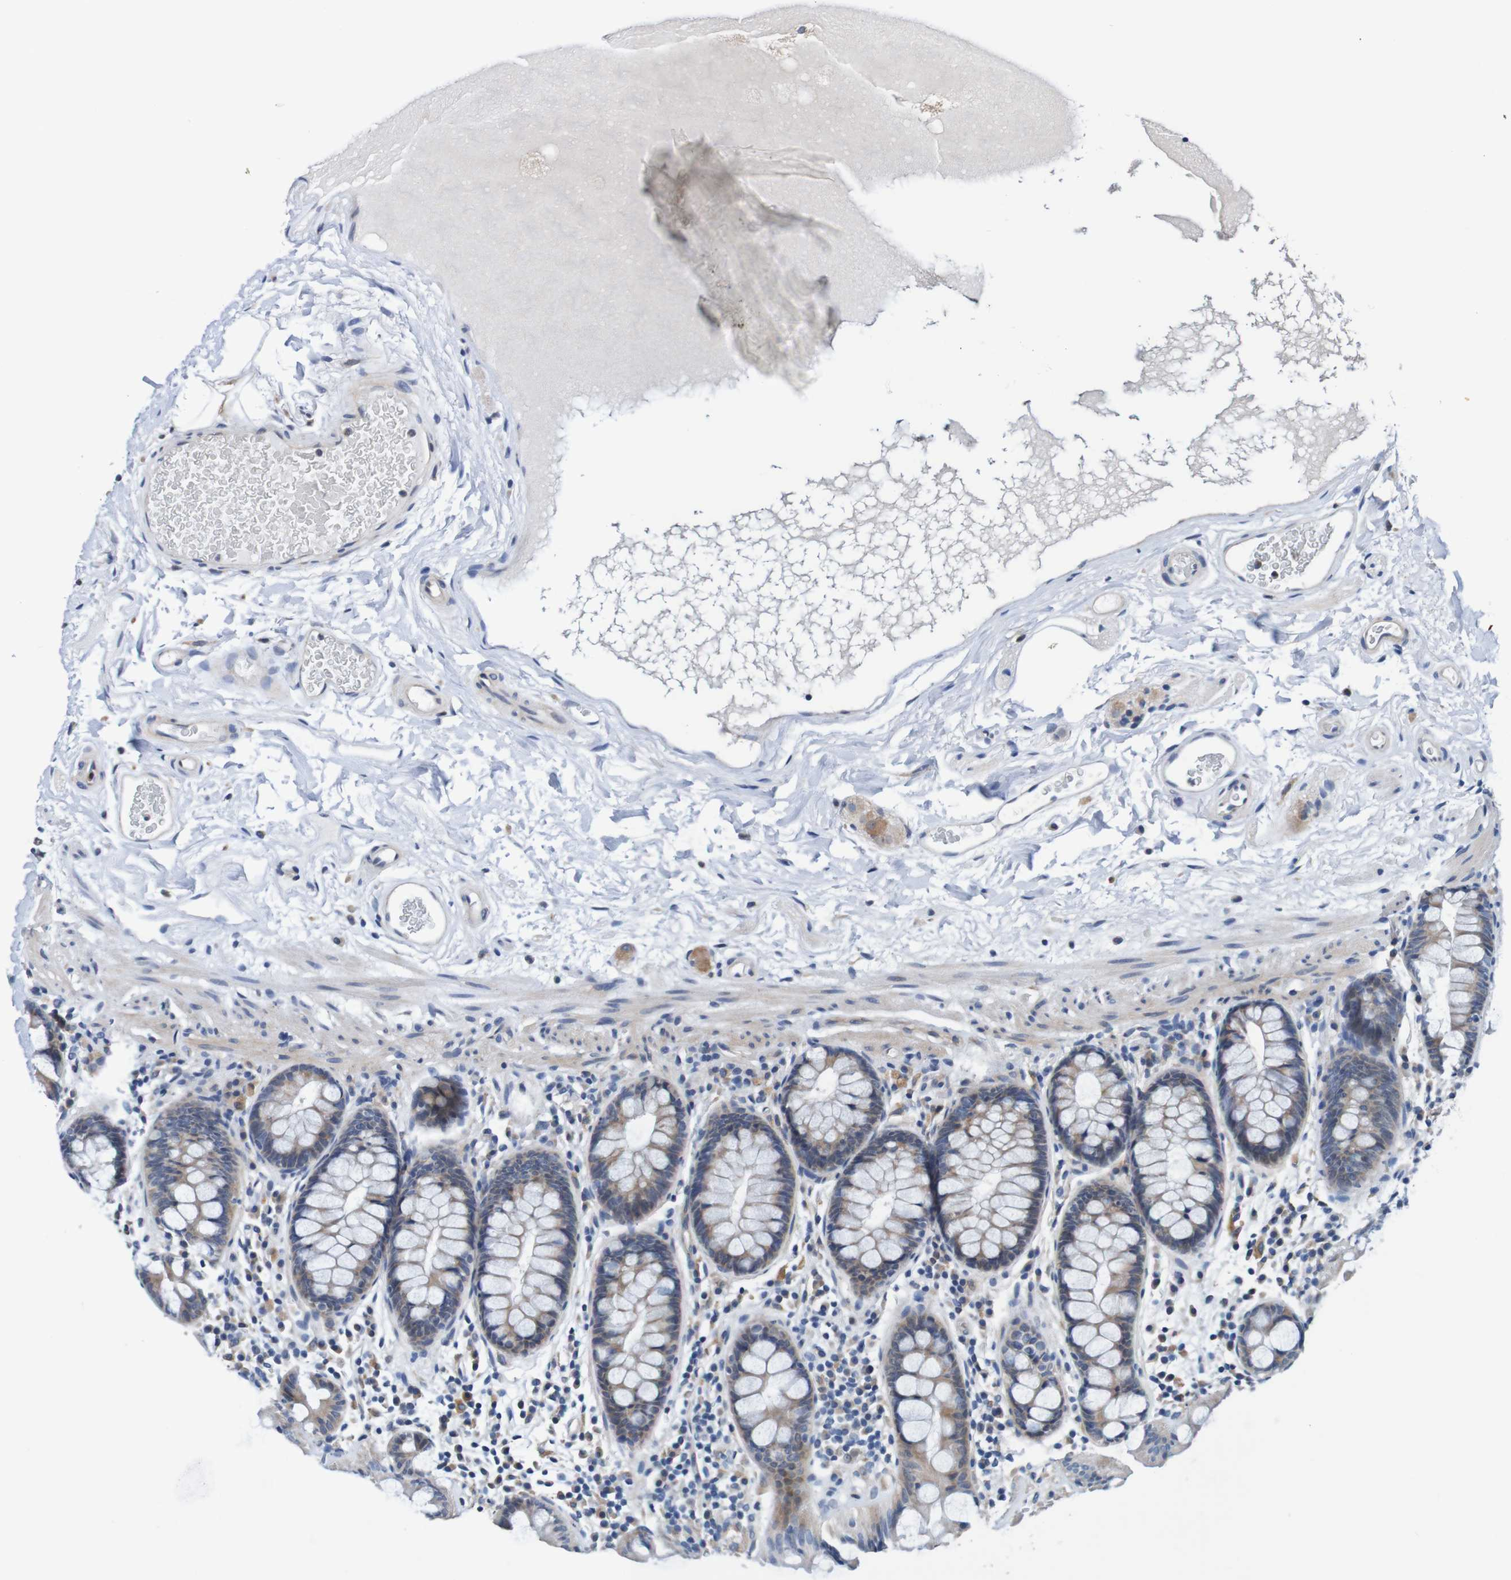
{"staining": {"intensity": "negative", "quantity": "none", "location": "none"}, "tissue": "colon", "cell_type": "Endothelial cells", "image_type": "normal", "snomed": [{"axis": "morphology", "description": "Normal tissue, NOS"}, {"axis": "topography", "description": "Colon"}], "caption": "High power microscopy histopathology image of an immunohistochemistry image of unremarkable colon, revealing no significant positivity in endothelial cells. (Immunohistochemistry (ihc), brightfield microscopy, high magnification).", "gene": "FIBP", "patient": {"sex": "female", "age": 80}}